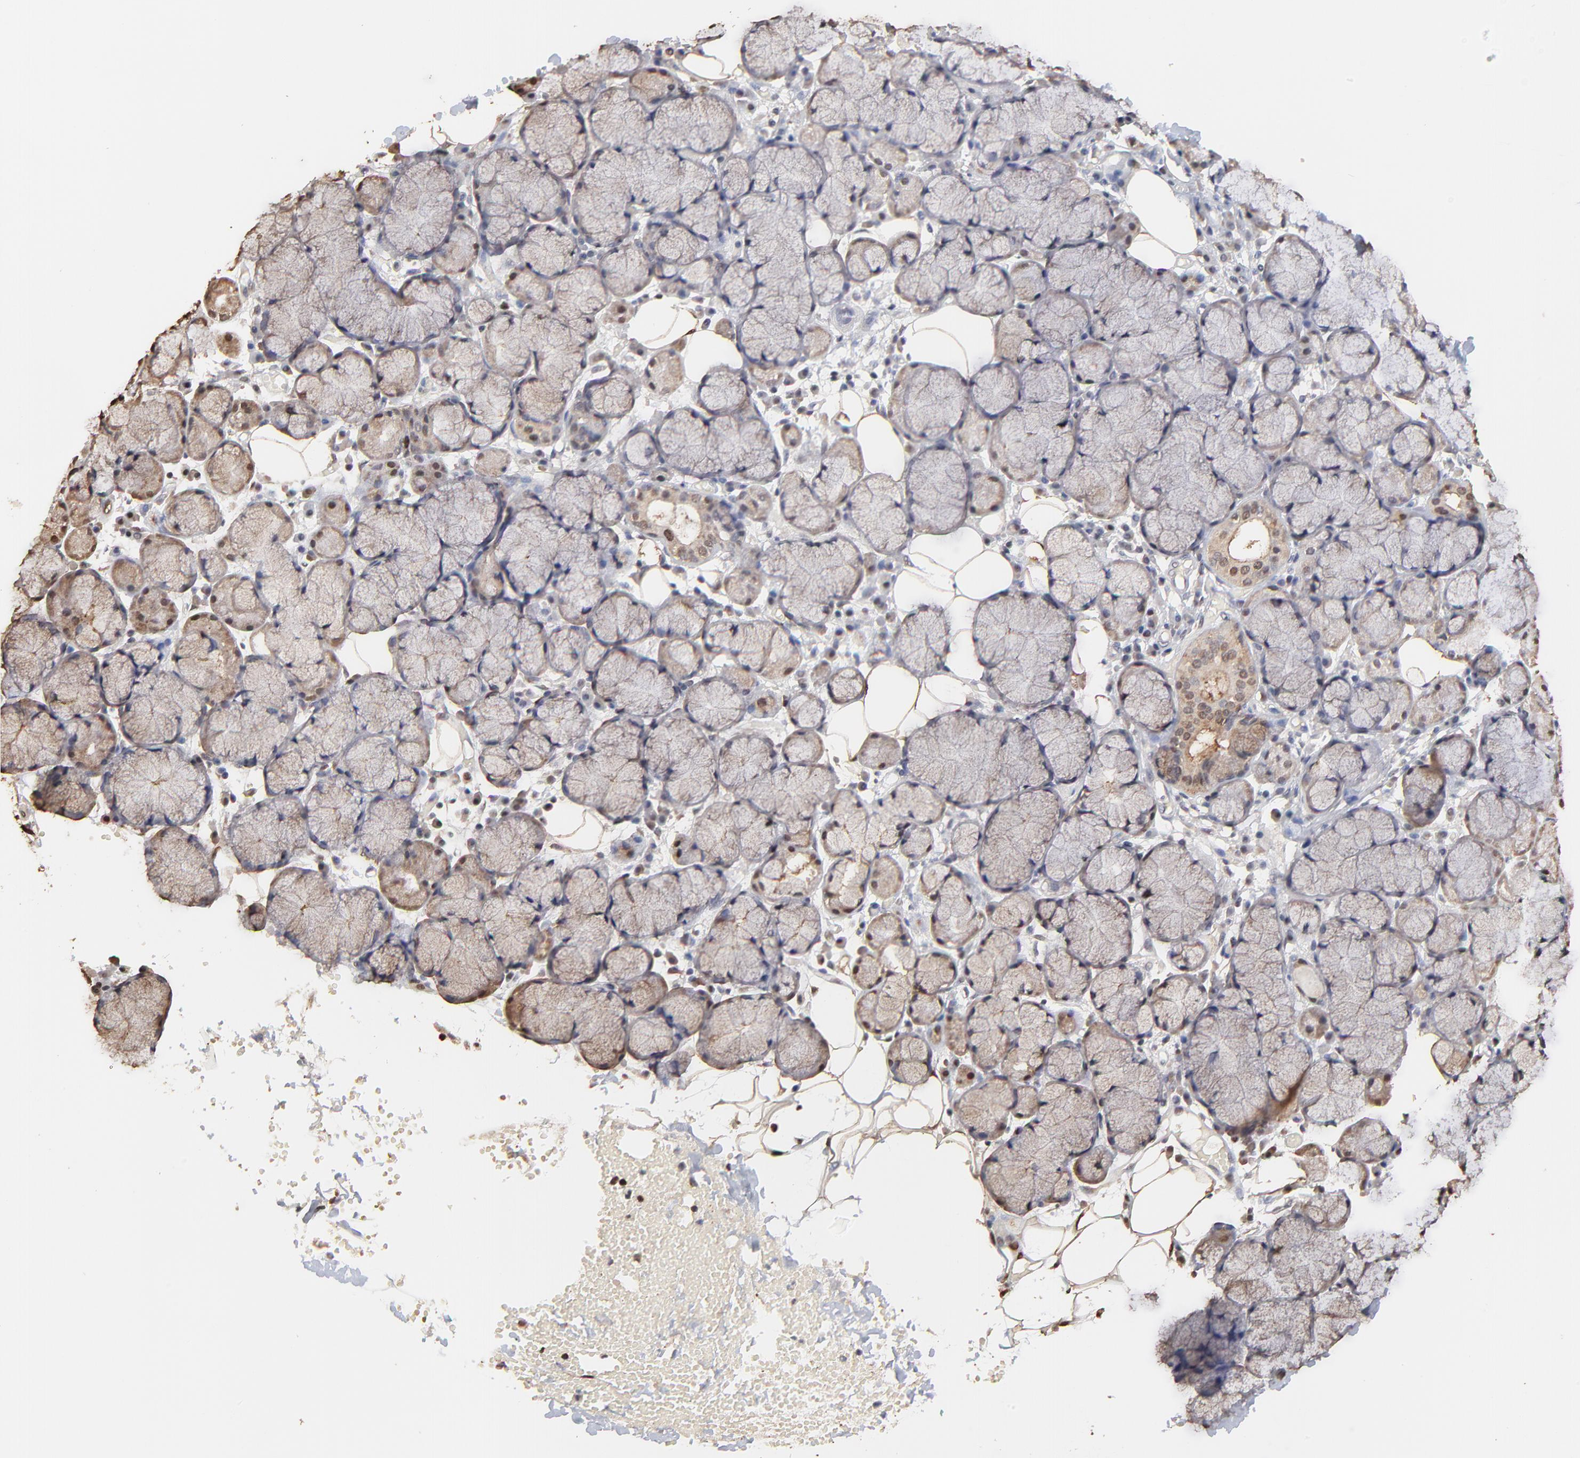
{"staining": {"intensity": "weak", "quantity": "<25%", "location": "cytoplasmic/membranous,nuclear"}, "tissue": "salivary gland", "cell_type": "Glandular cells", "image_type": "normal", "snomed": [{"axis": "morphology", "description": "Normal tissue, NOS"}, {"axis": "topography", "description": "Skeletal muscle"}, {"axis": "topography", "description": "Oral tissue"}, {"axis": "topography", "description": "Salivary gland"}, {"axis": "topography", "description": "Peripheral nerve tissue"}], "caption": "This is an IHC photomicrograph of normal salivary gland. There is no positivity in glandular cells.", "gene": "BIRC5", "patient": {"sex": "male", "age": 54}}